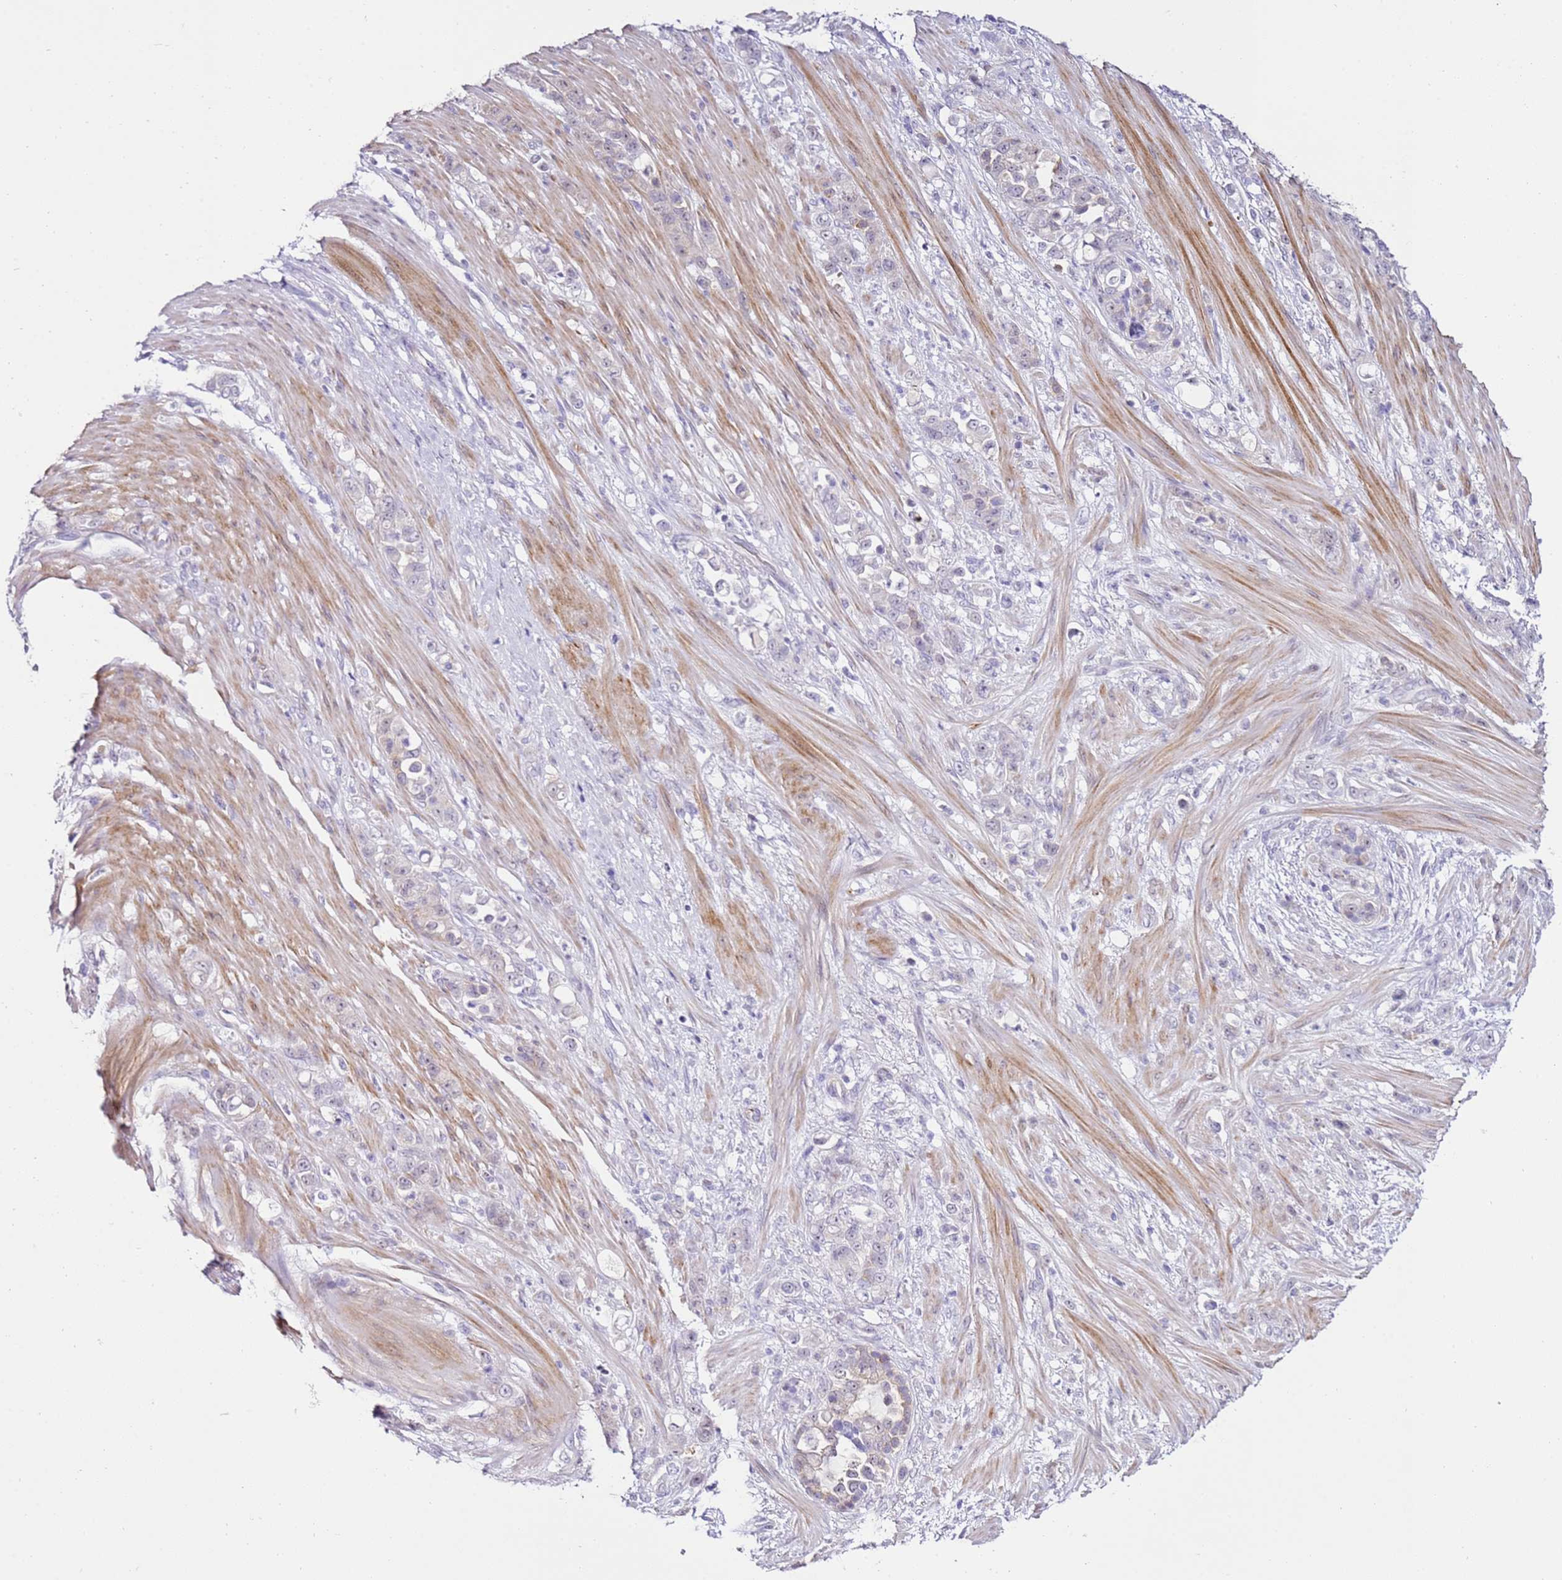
{"staining": {"intensity": "negative", "quantity": "none", "location": "none"}, "tissue": "stomach cancer", "cell_type": "Tumor cells", "image_type": "cancer", "snomed": [{"axis": "morphology", "description": "Normal tissue, NOS"}, {"axis": "morphology", "description": "Adenocarcinoma, NOS"}, {"axis": "topography", "description": "Stomach"}], "caption": "Stomach cancer was stained to show a protein in brown. There is no significant staining in tumor cells. (DAB immunohistochemistry with hematoxylin counter stain).", "gene": "HGD", "patient": {"sex": "female", "age": 79}}